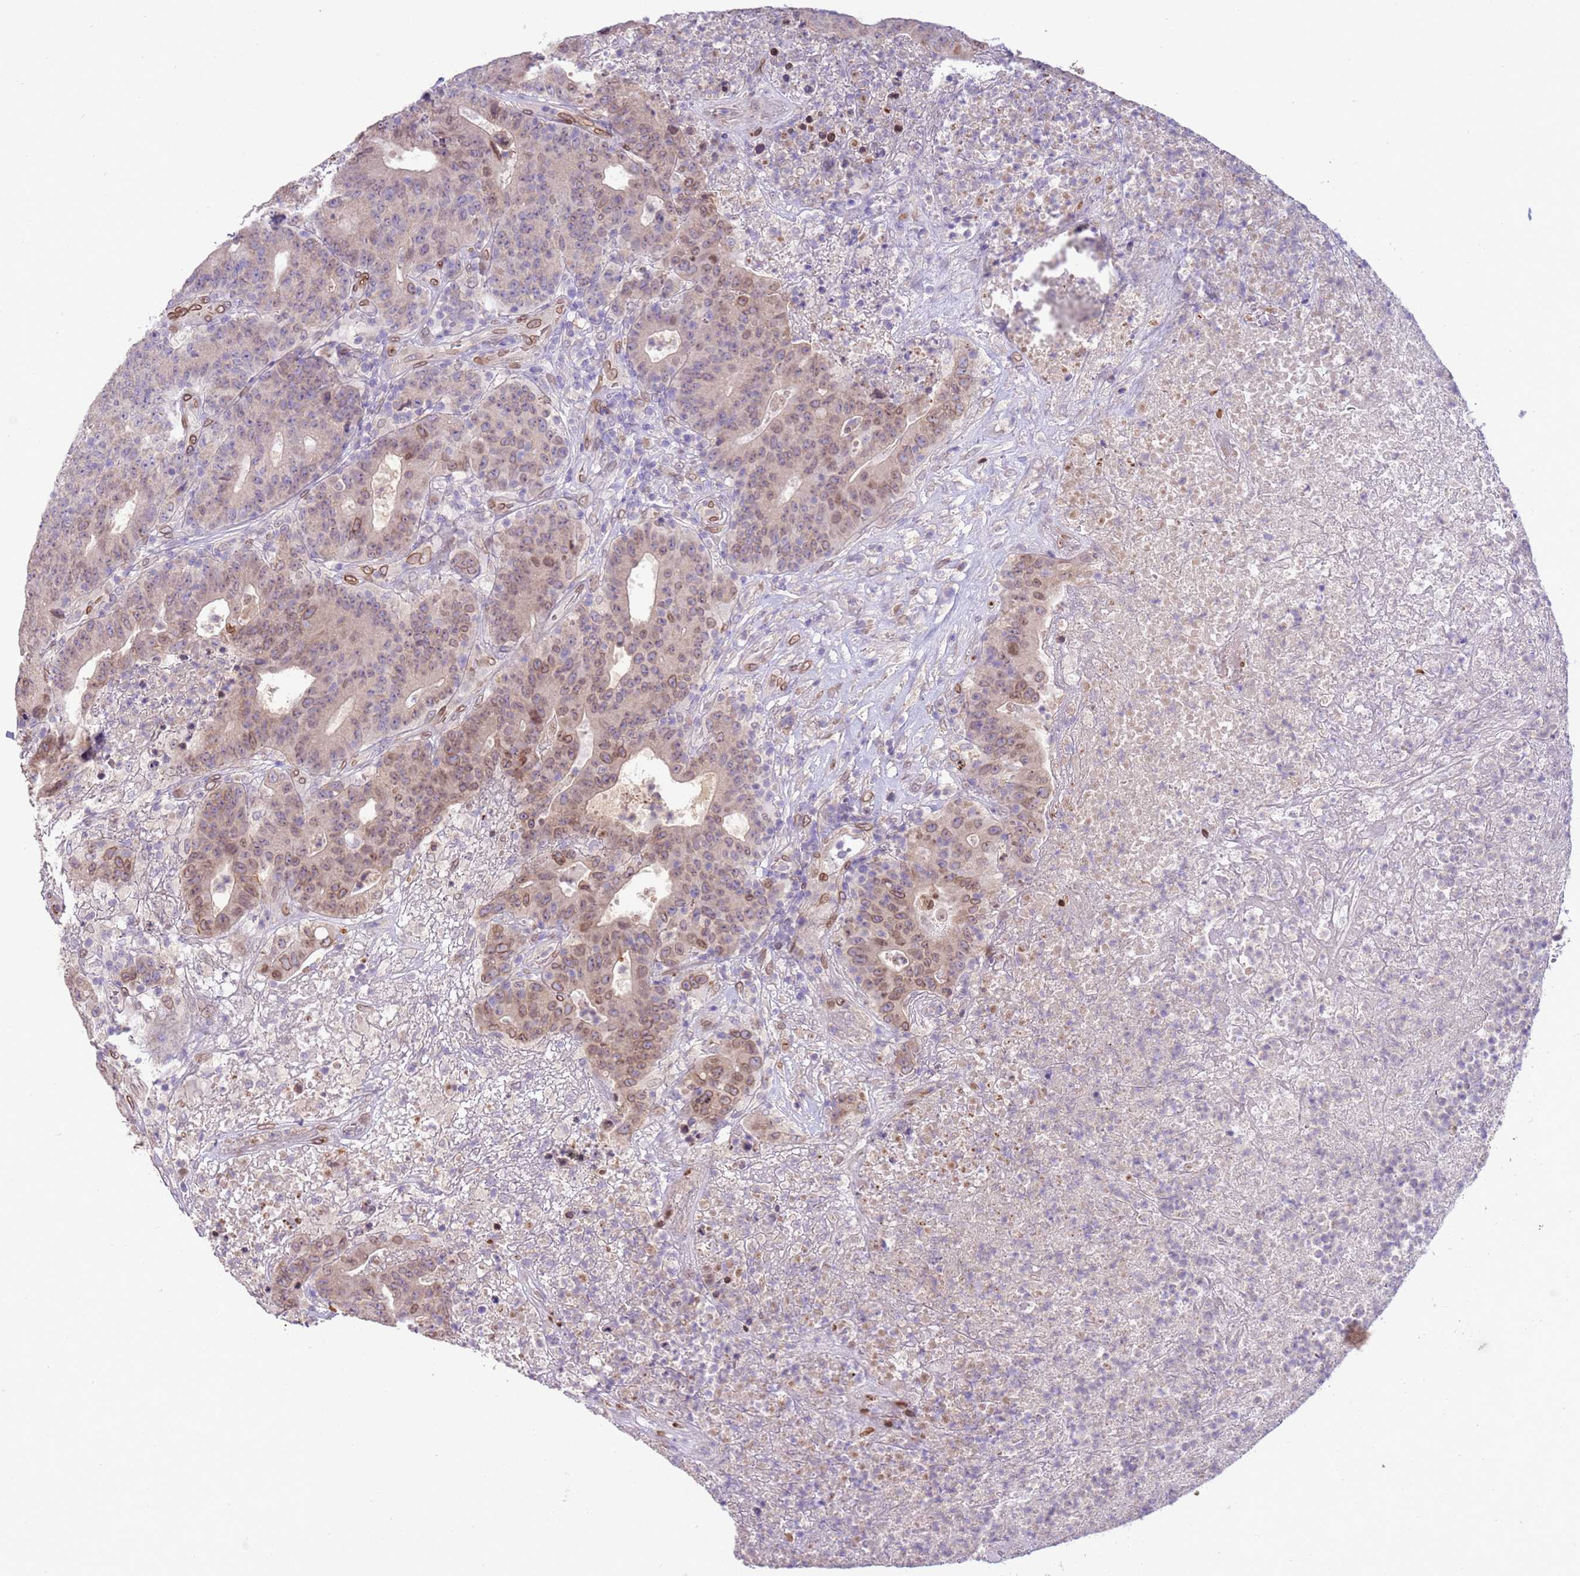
{"staining": {"intensity": "weak", "quantity": "25%-75%", "location": "cytoplasmic/membranous,nuclear"}, "tissue": "colorectal cancer", "cell_type": "Tumor cells", "image_type": "cancer", "snomed": [{"axis": "morphology", "description": "Adenocarcinoma, NOS"}, {"axis": "topography", "description": "Colon"}], "caption": "DAB (3,3'-diaminobenzidine) immunohistochemical staining of human colorectal cancer (adenocarcinoma) displays weak cytoplasmic/membranous and nuclear protein staining in approximately 25%-75% of tumor cells.", "gene": "TMEM47", "patient": {"sex": "female", "age": 75}}